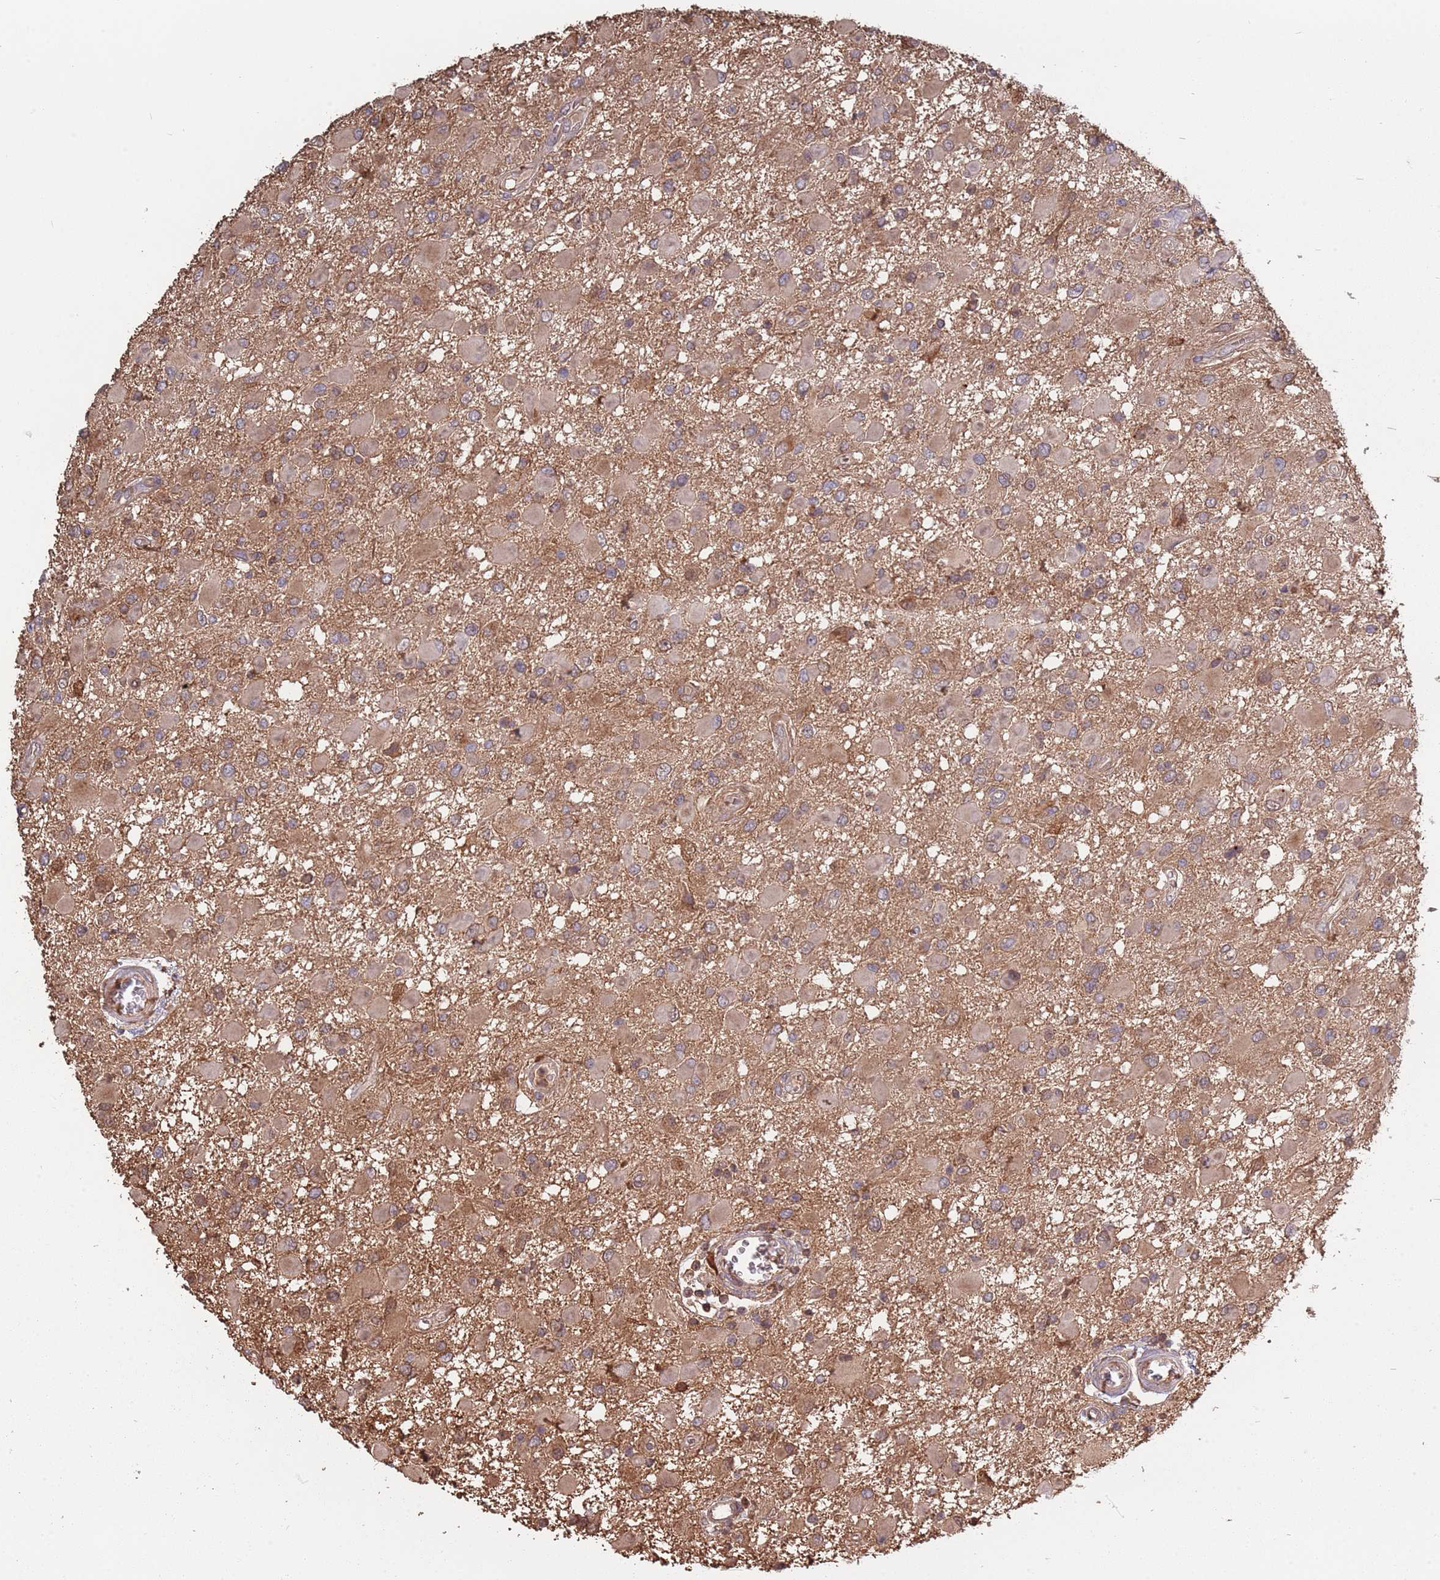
{"staining": {"intensity": "weak", "quantity": ">75%", "location": "cytoplasmic/membranous"}, "tissue": "glioma", "cell_type": "Tumor cells", "image_type": "cancer", "snomed": [{"axis": "morphology", "description": "Glioma, malignant, High grade"}, {"axis": "topography", "description": "Brain"}], "caption": "The image displays immunohistochemical staining of glioma. There is weak cytoplasmic/membranous positivity is appreciated in approximately >75% of tumor cells.", "gene": "COG4", "patient": {"sex": "male", "age": 53}}